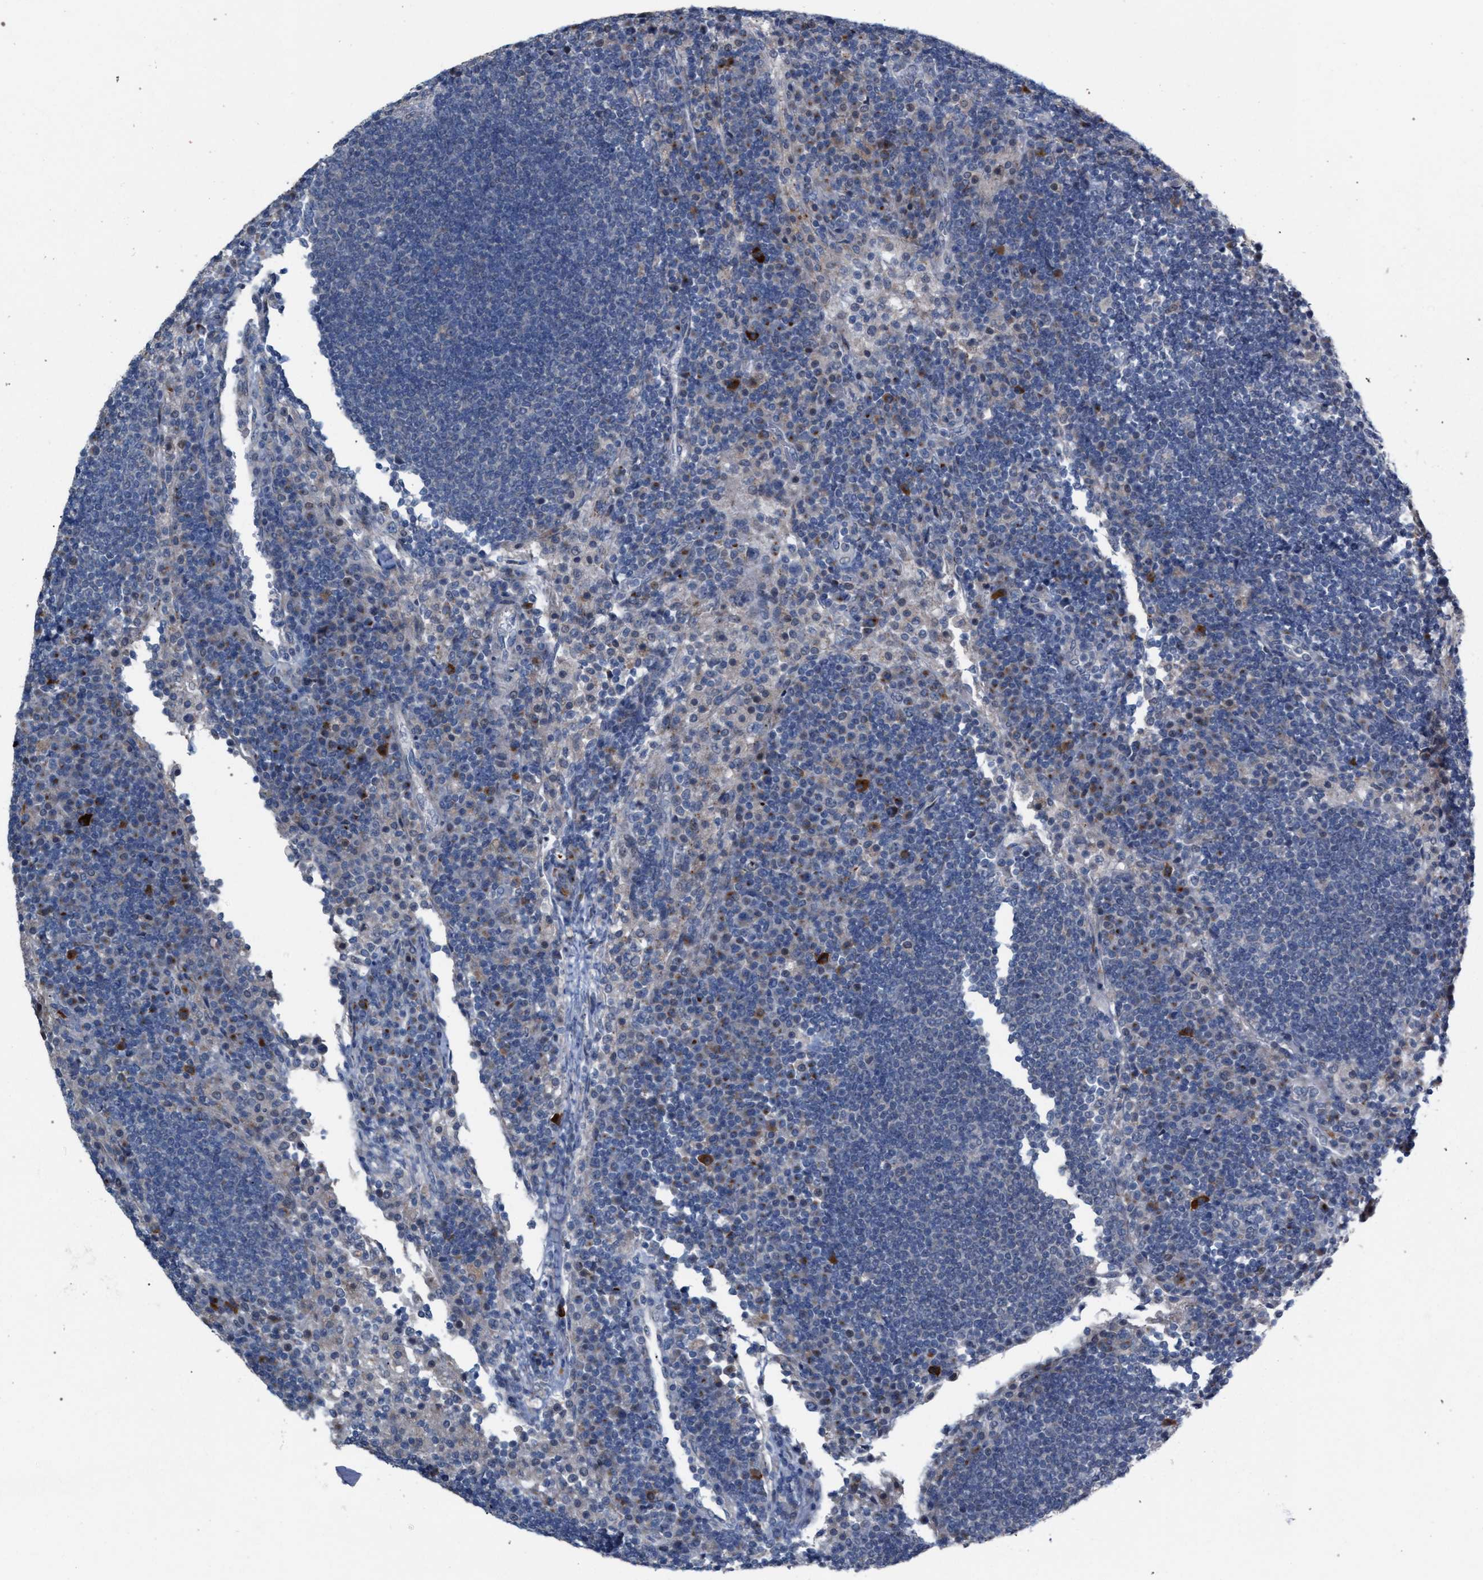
{"staining": {"intensity": "moderate", "quantity": "<25%", "location": "cytoplasmic/membranous"}, "tissue": "lymph node", "cell_type": "Non-germinal center cells", "image_type": "normal", "snomed": [{"axis": "morphology", "description": "Normal tissue, NOS"}, {"axis": "topography", "description": "Lymph node"}], "caption": "This histopathology image shows IHC staining of normal human lymph node, with low moderate cytoplasmic/membranous expression in approximately <25% of non-germinal center cells.", "gene": "RNF135", "patient": {"sex": "female", "age": 53}}